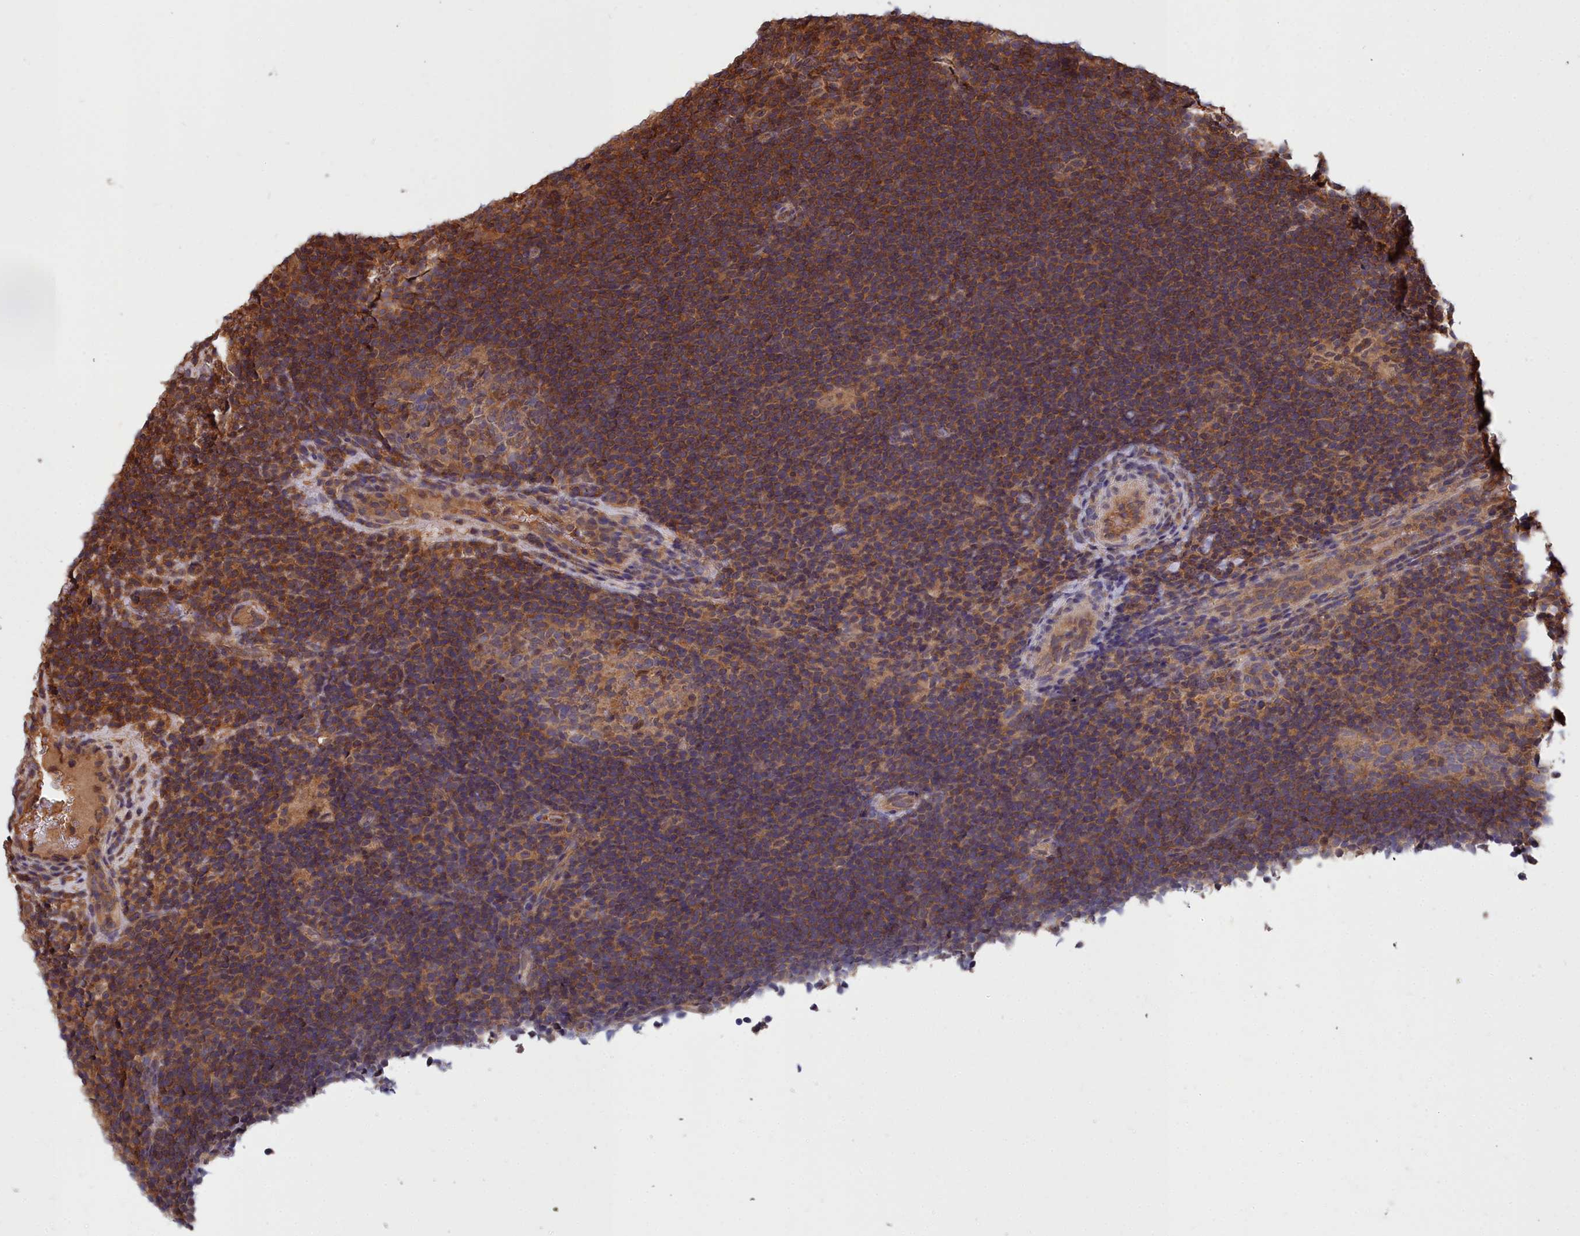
{"staining": {"intensity": "weak", "quantity": "<25%", "location": "cytoplasmic/membranous"}, "tissue": "lymphoma", "cell_type": "Tumor cells", "image_type": "cancer", "snomed": [{"axis": "morphology", "description": "Hodgkin's disease, NOS"}, {"axis": "topography", "description": "Lymph node"}], "caption": "Immunohistochemistry (IHC) photomicrograph of human Hodgkin's disease stained for a protein (brown), which demonstrates no positivity in tumor cells.", "gene": "GFRA2", "patient": {"sex": "female", "age": 57}}